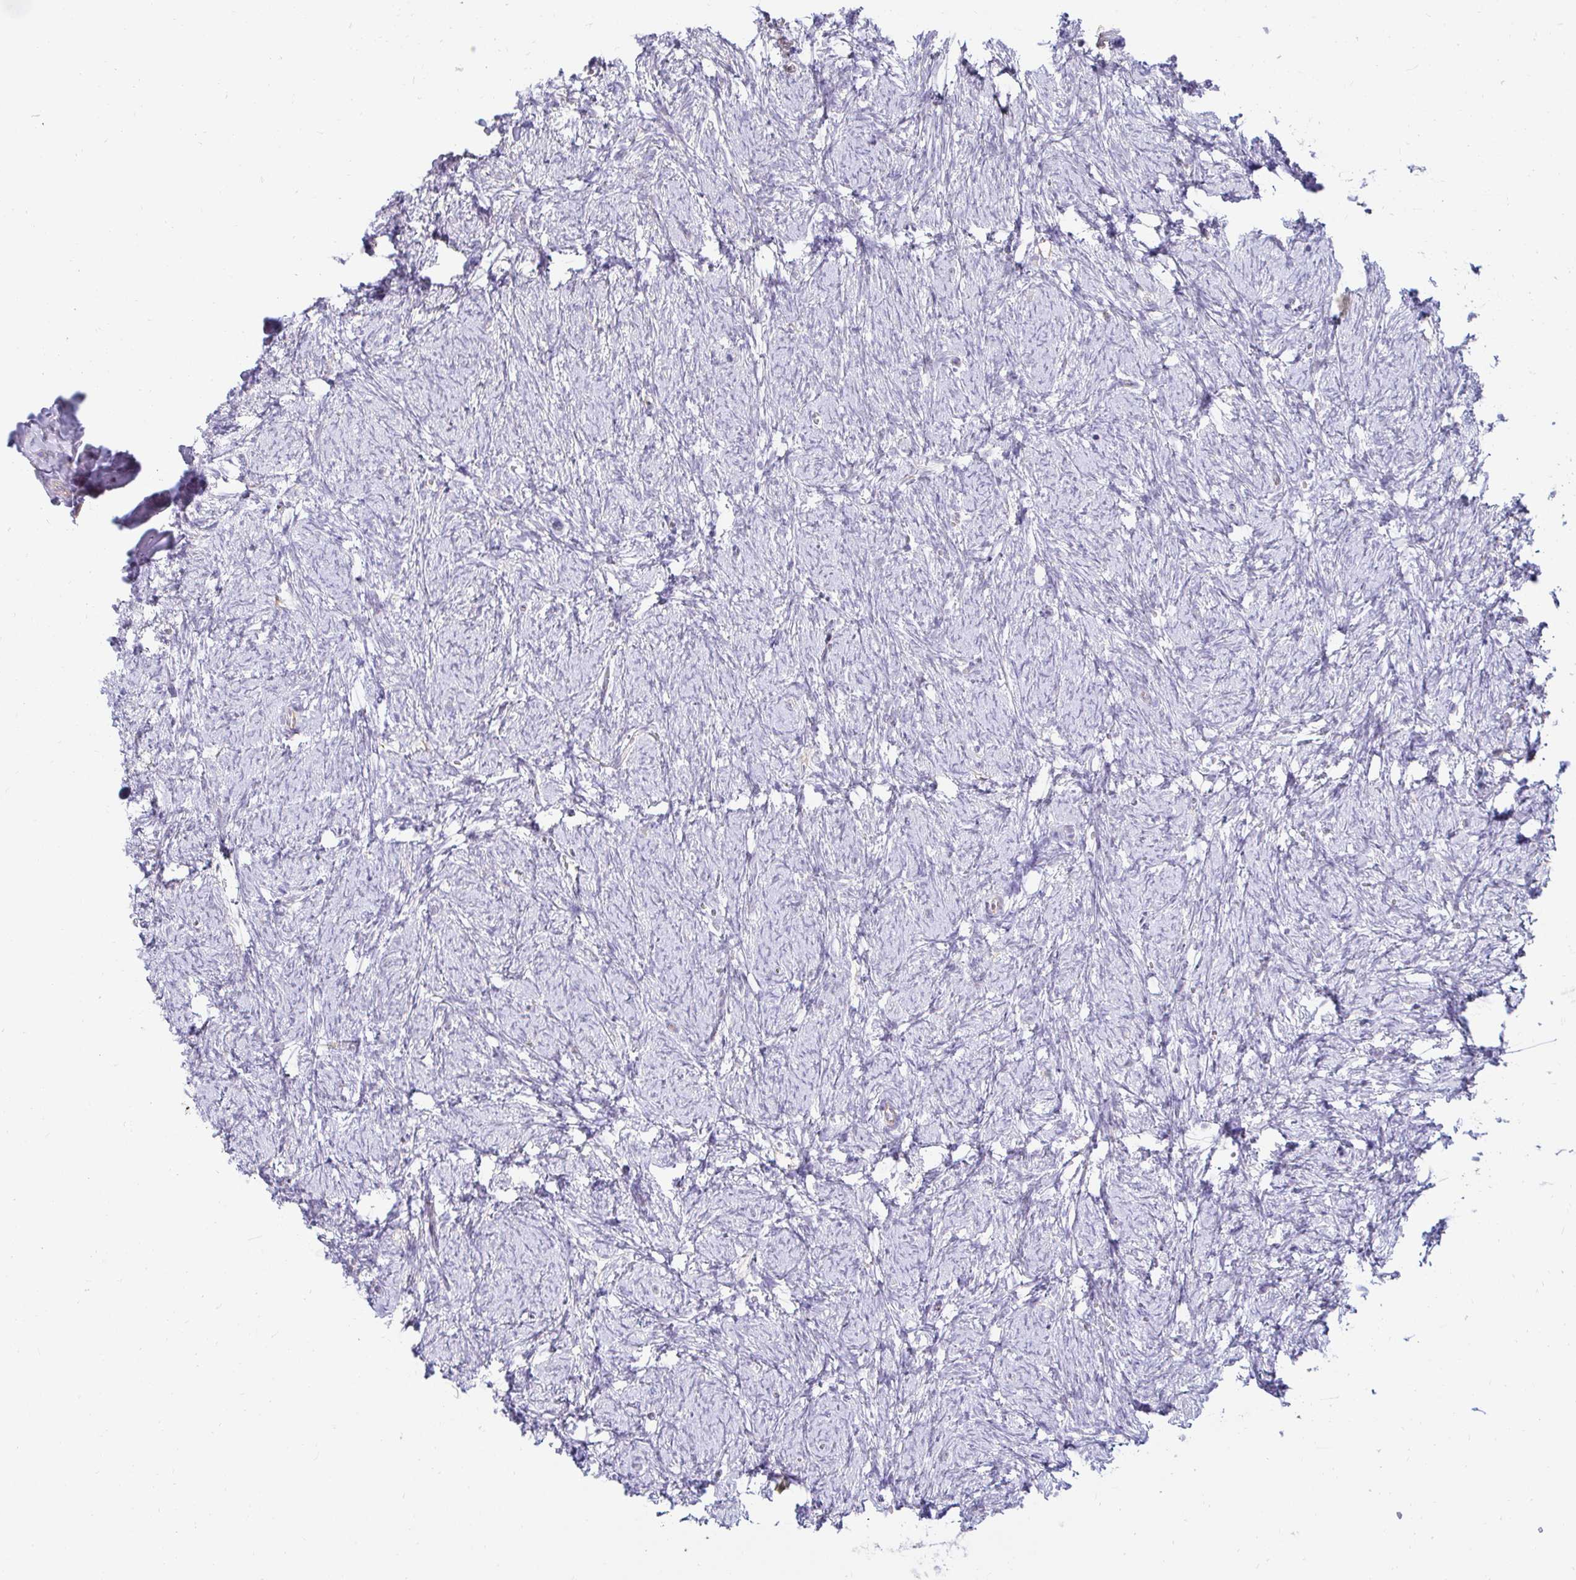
{"staining": {"intensity": "negative", "quantity": "none", "location": "none"}, "tissue": "ovary", "cell_type": "Ovarian stroma cells", "image_type": "normal", "snomed": [{"axis": "morphology", "description": "Normal tissue, NOS"}, {"axis": "topography", "description": "Ovary"}], "caption": "Immunohistochemistry (IHC) micrograph of unremarkable ovary: ovary stained with DAB (3,3'-diaminobenzidine) displays no significant protein staining in ovarian stroma cells. (DAB (3,3'-diaminobenzidine) IHC with hematoxylin counter stain).", "gene": "CAPSL", "patient": {"sex": "female", "age": 41}}